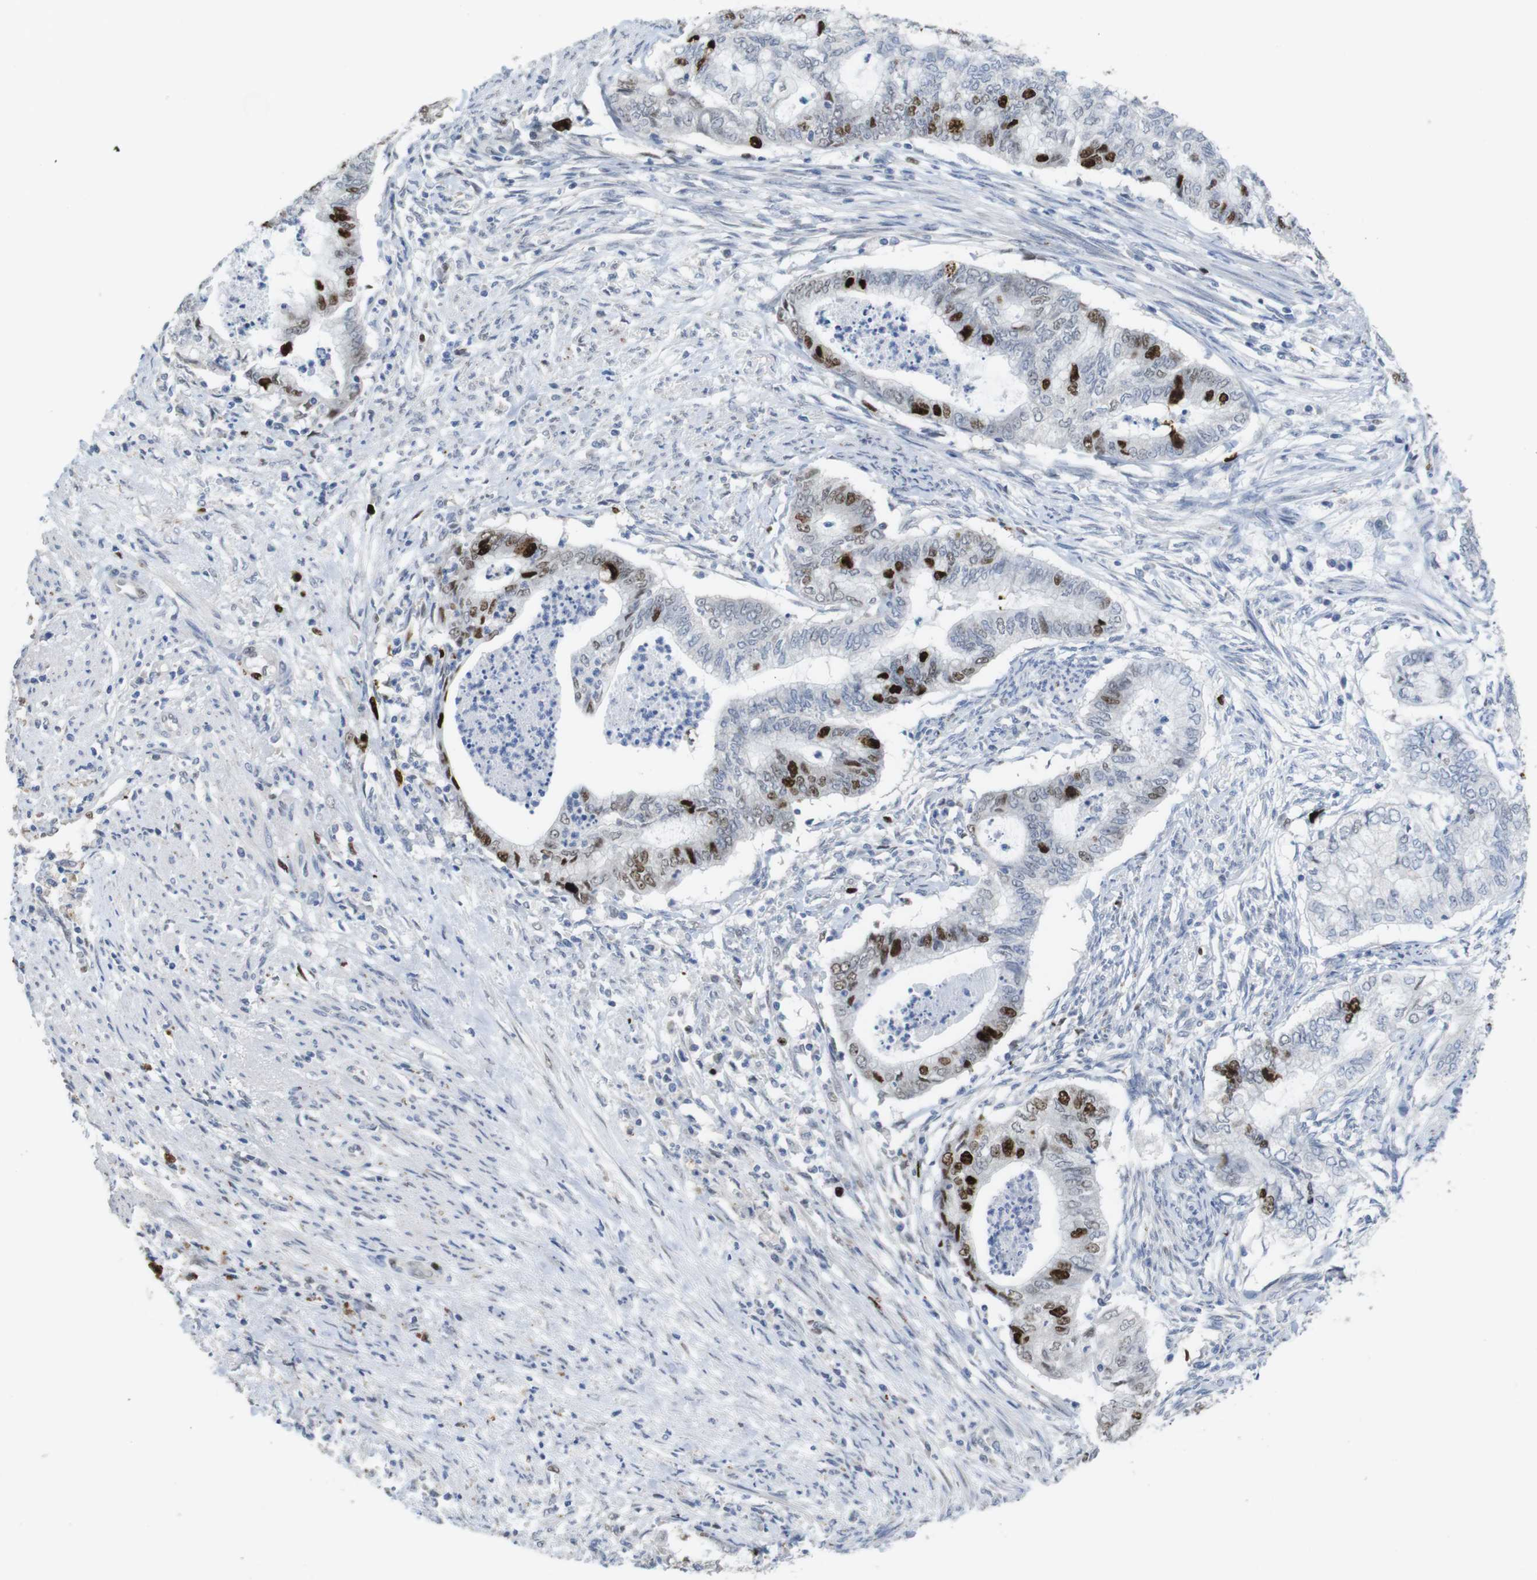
{"staining": {"intensity": "strong", "quantity": "25%-75%", "location": "nuclear"}, "tissue": "endometrial cancer", "cell_type": "Tumor cells", "image_type": "cancer", "snomed": [{"axis": "morphology", "description": "Necrosis, NOS"}, {"axis": "morphology", "description": "Adenocarcinoma, NOS"}, {"axis": "topography", "description": "Endometrium"}], "caption": "Endometrial cancer (adenocarcinoma) was stained to show a protein in brown. There is high levels of strong nuclear staining in approximately 25%-75% of tumor cells. The protein is shown in brown color, while the nuclei are stained blue.", "gene": "KPNA2", "patient": {"sex": "female", "age": 79}}